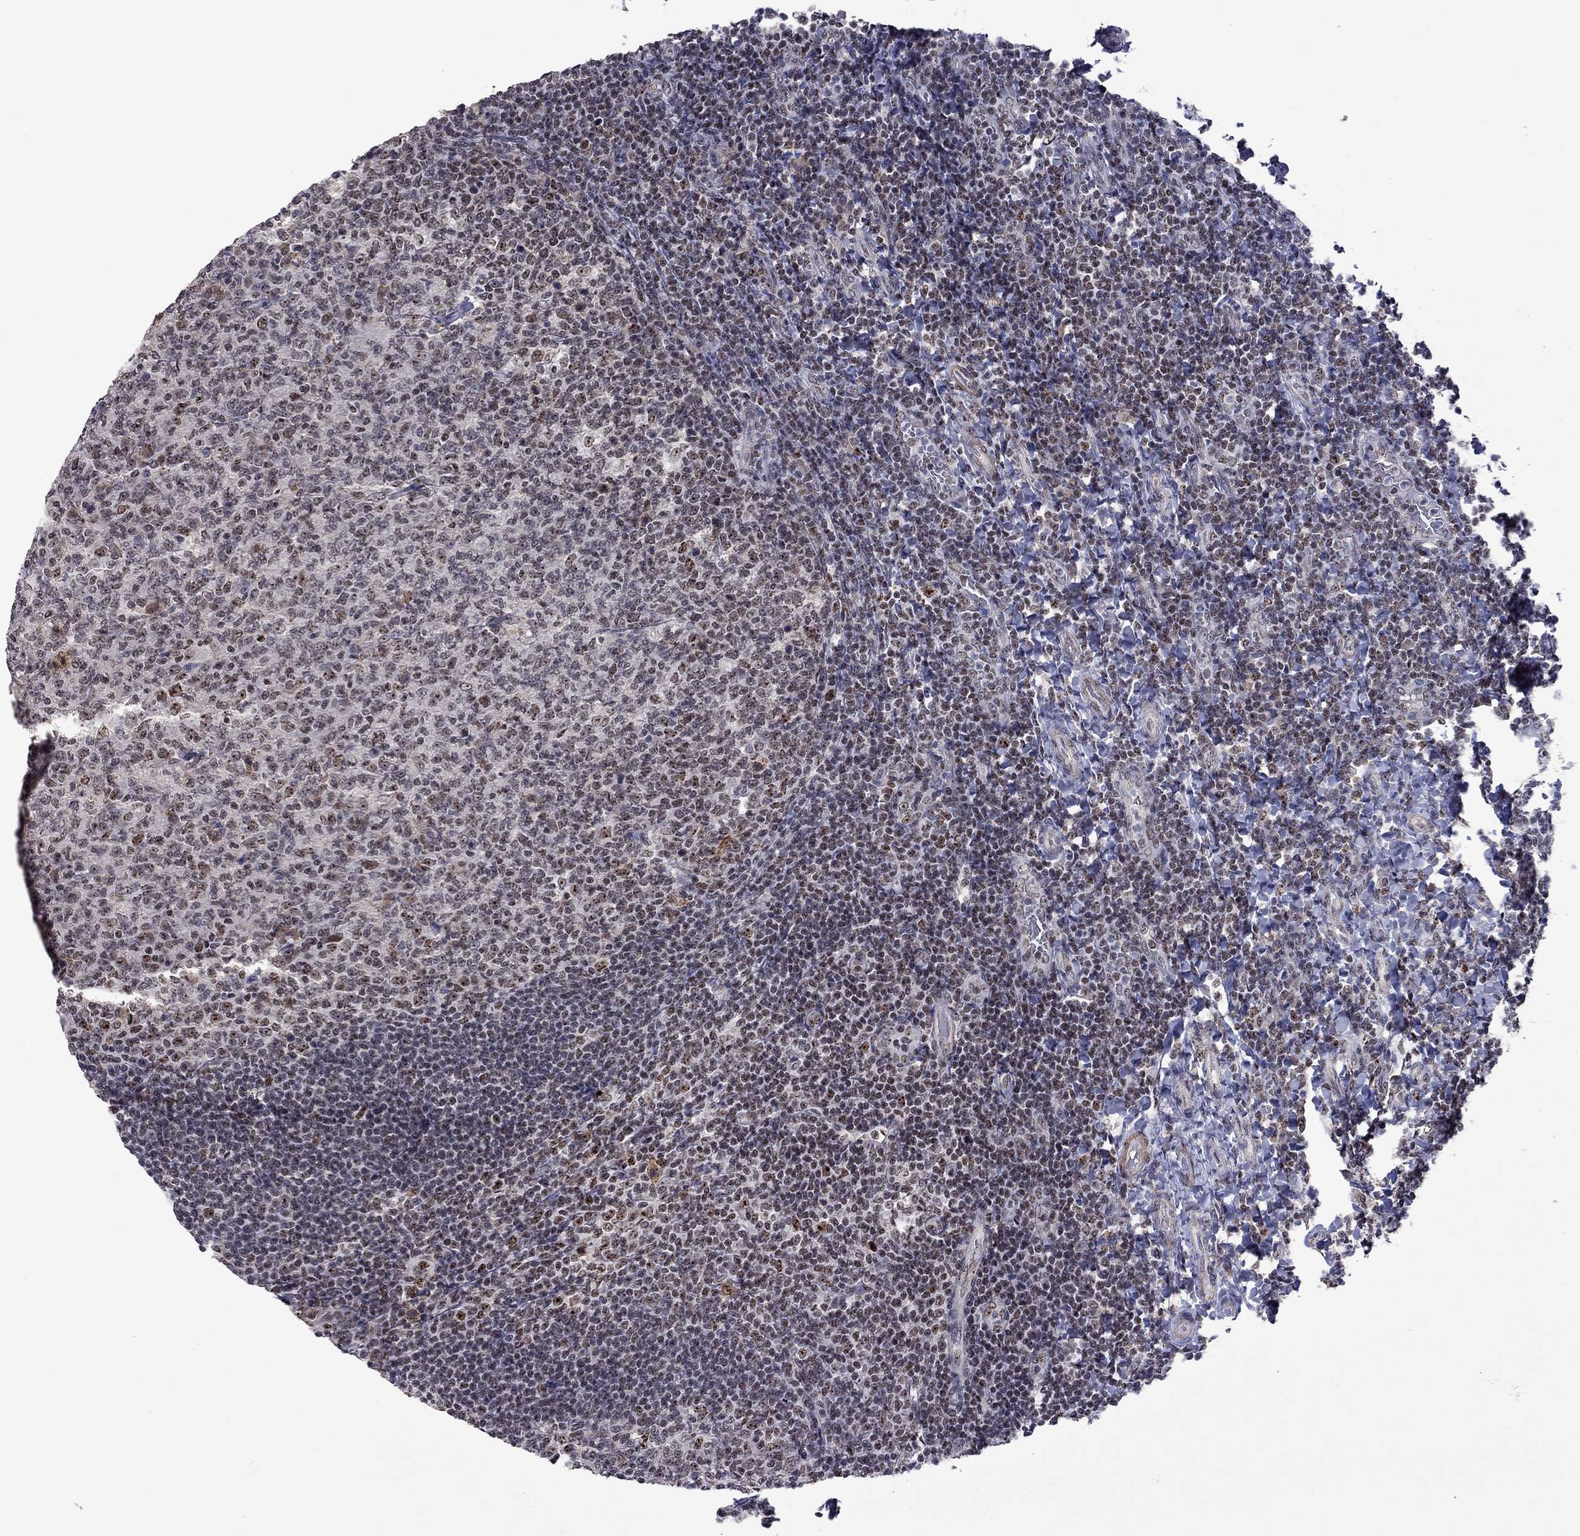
{"staining": {"intensity": "moderate", "quantity": "<25%", "location": "nuclear"}, "tissue": "tonsil", "cell_type": "Germinal center cells", "image_type": "normal", "snomed": [{"axis": "morphology", "description": "Normal tissue, NOS"}, {"axis": "topography", "description": "Tonsil"}], "caption": "Protein positivity by immunohistochemistry reveals moderate nuclear expression in about <25% of germinal center cells in normal tonsil.", "gene": "SPOUT1", "patient": {"sex": "female", "age": 10}}